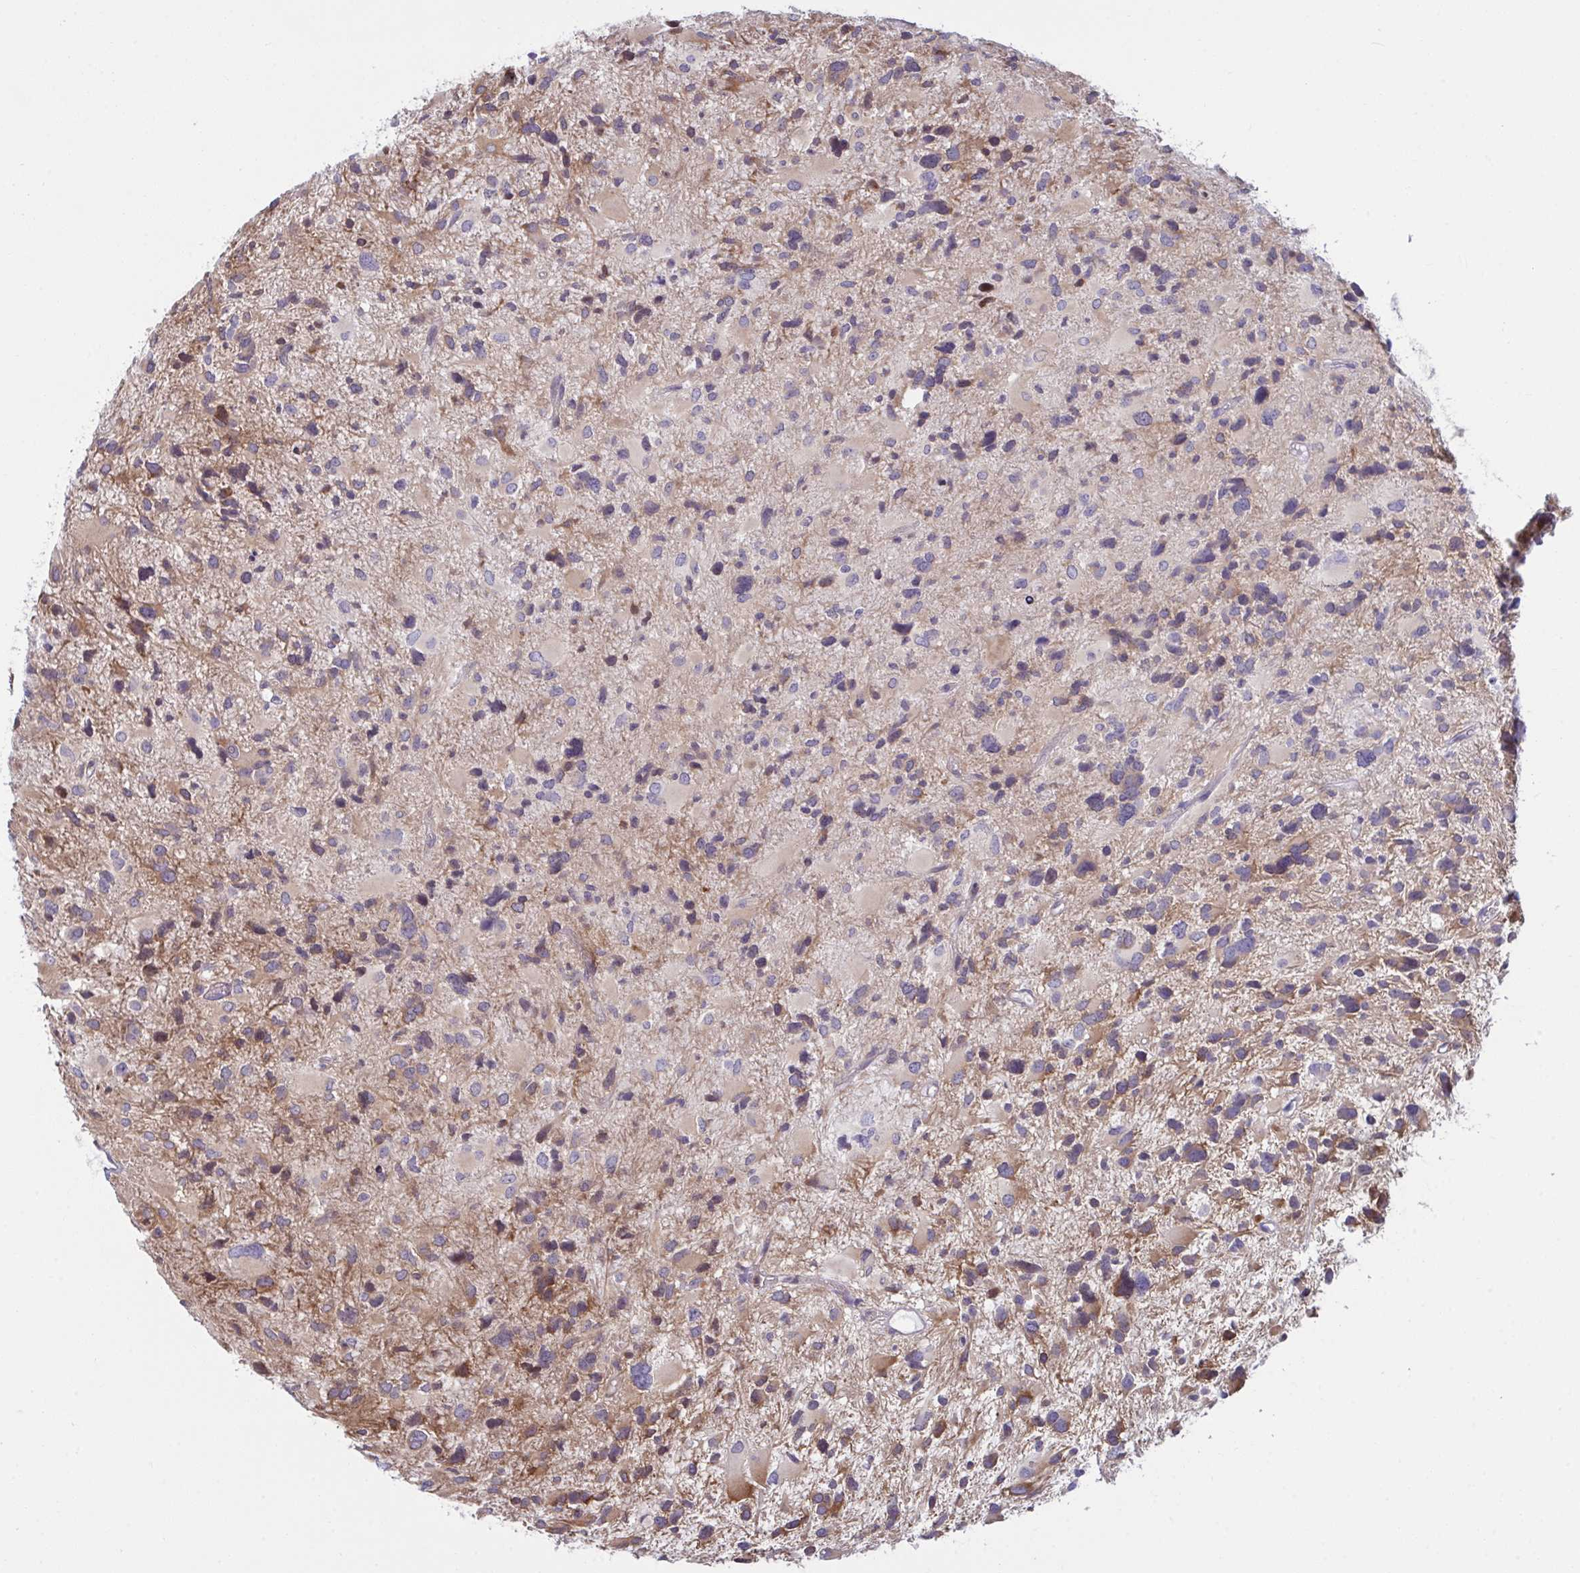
{"staining": {"intensity": "moderate", "quantity": "<25%", "location": "cytoplasmic/membranous"}, "tissue": "glioma", "cell_type": "Tumor cells", "image_type": "cancer", "snomed": [{"axis": "morphology", "description": "Glioma, malignant, High grade"}, {"axis": "topography", "description": "Brain"}], "caption": "Glioma was stained to show a protein in brown. There is low levels of moderate cytoplasmic/membranous positivity in approximately <25% of tumor cells. Nuclei are stained in blue.", "gene": "TSC22D3", "patient": {"sex": "female", "age": 11}}